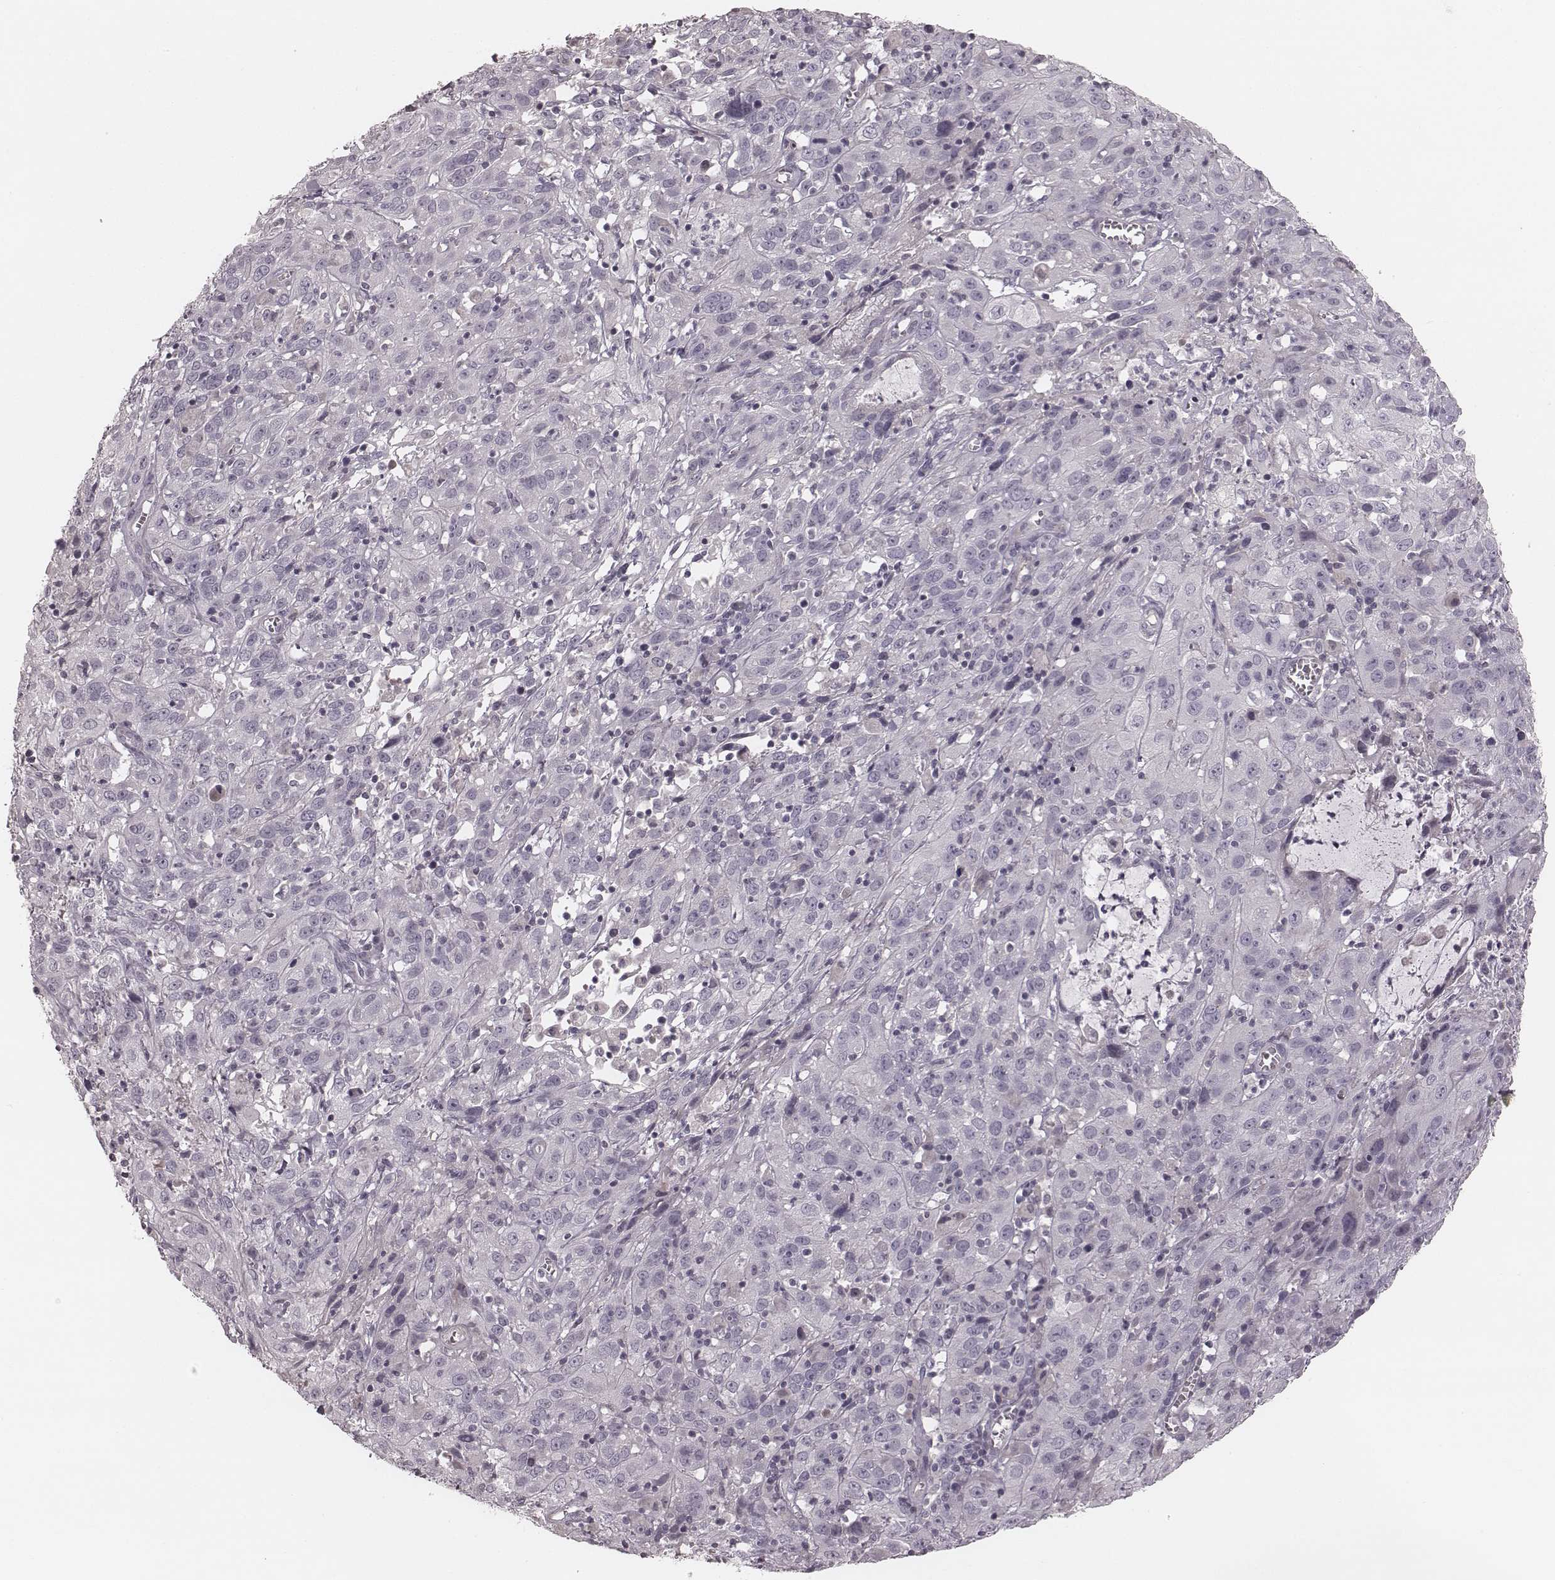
{"staining": {"intensity": "negative", "quantity": "none", "location": "none"}, "tissue": "cervical cancer", "cell_type": "Tumor cells", "image_type": "cancer", "snomed": [{"axis": "morphology", "description": "Squamous cell carcinoma, NOS"}, {"axis": "topography", "description": "Cervix"}], "caption": "The IHC micrograph has no significant positivity in tumor cells of cervical cancer tissue.", "gene": "S100Z", "patient": {"sex": "female", "age": 32}}